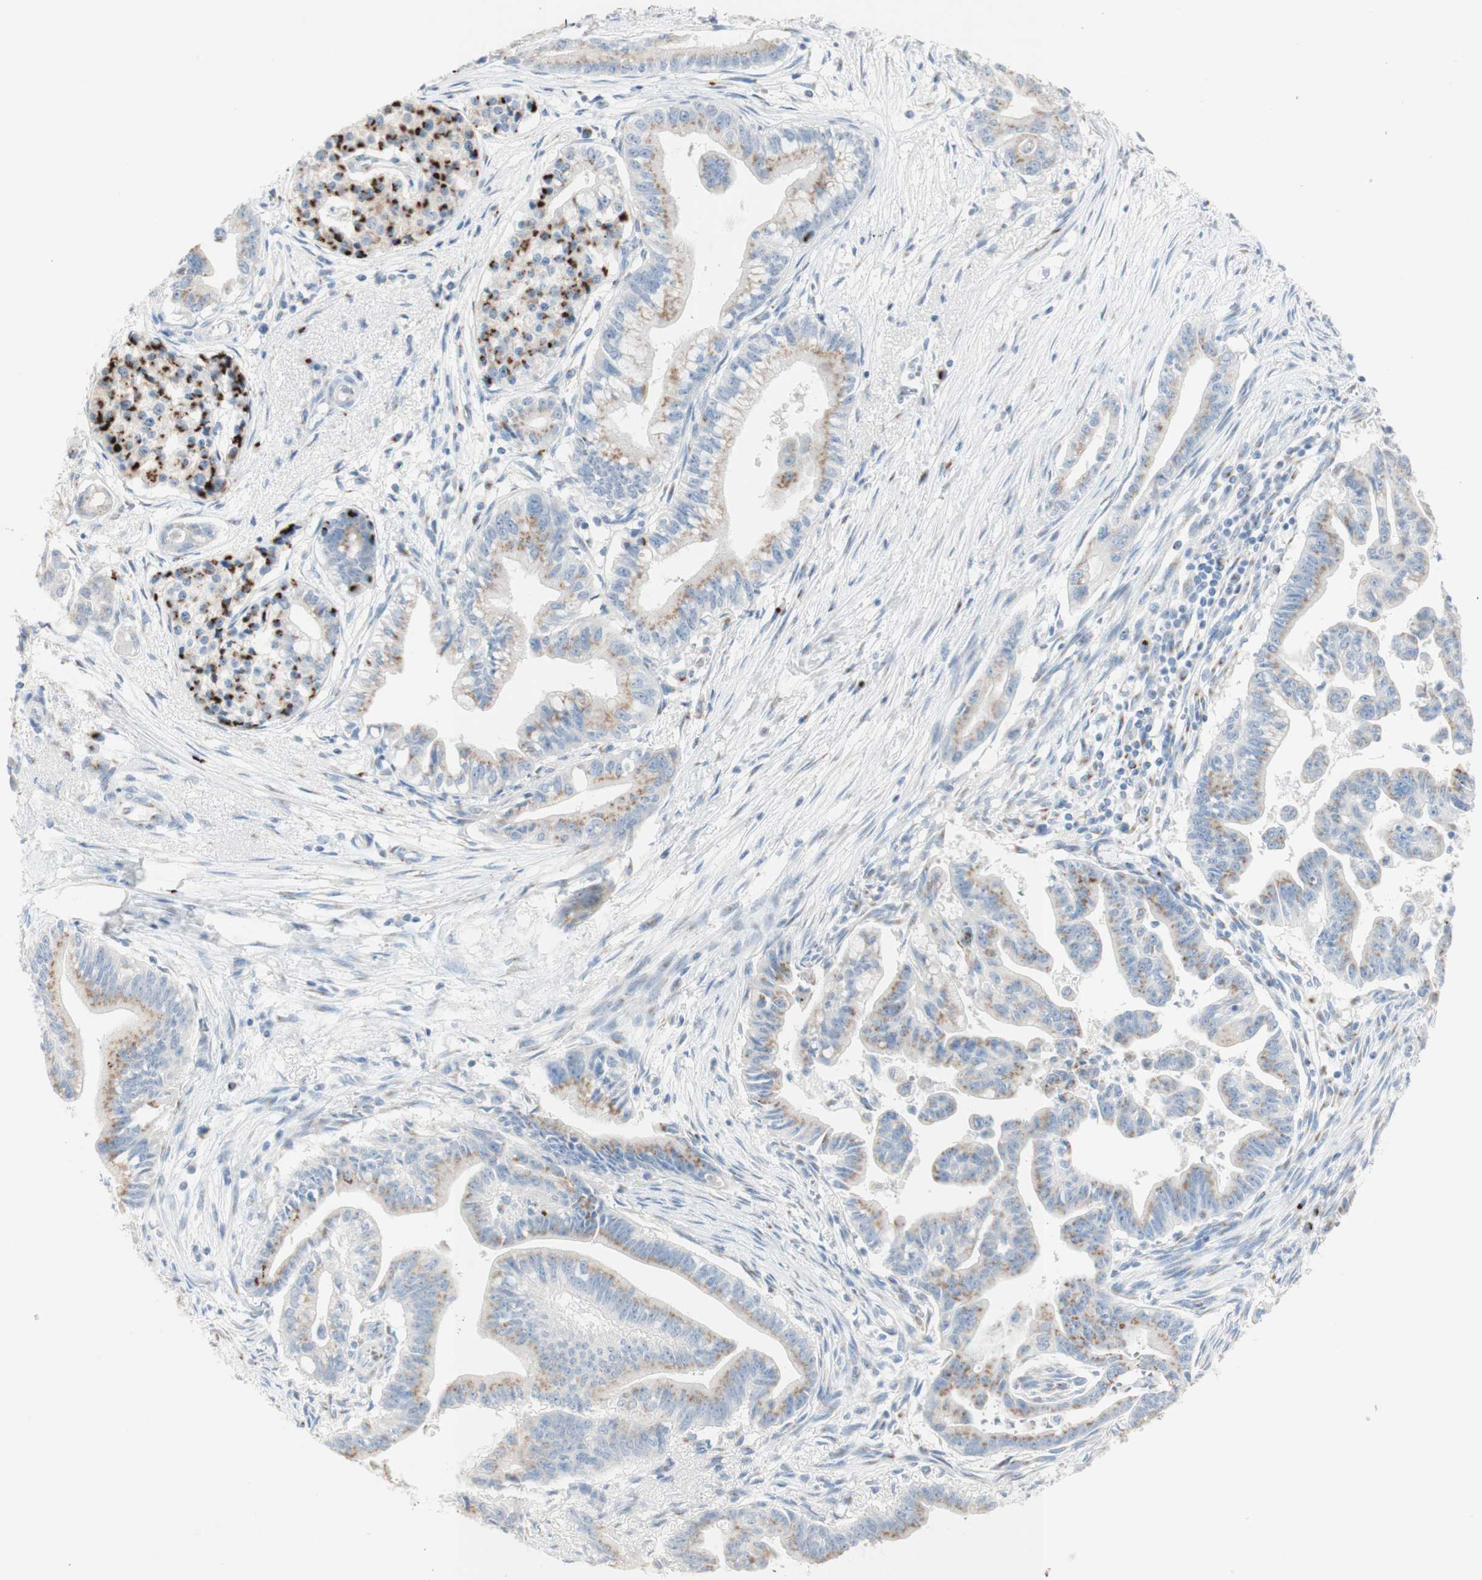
{"staining": {"intensity": "weak", "quantity": ">75%", "location": "cytoplasmic/membranous"}, "tissue": "pancreatic cancer", "cell_type": "Tumor cells", "image_type": "cancer", "snomed": [{"axis": "morphology", "description": "Adenocarcinoma, NOS"}, {"axis": "topography", "description": "Pancreas"}], "caption": "Human adenocarcinoma (pancreatic) stained with a brown dye reveals weak cytoplasmic/membranous positive expression in about >75% of tumor cells.", "gene": "MANEA", "patient": {"sex": "male", "age": 70}}